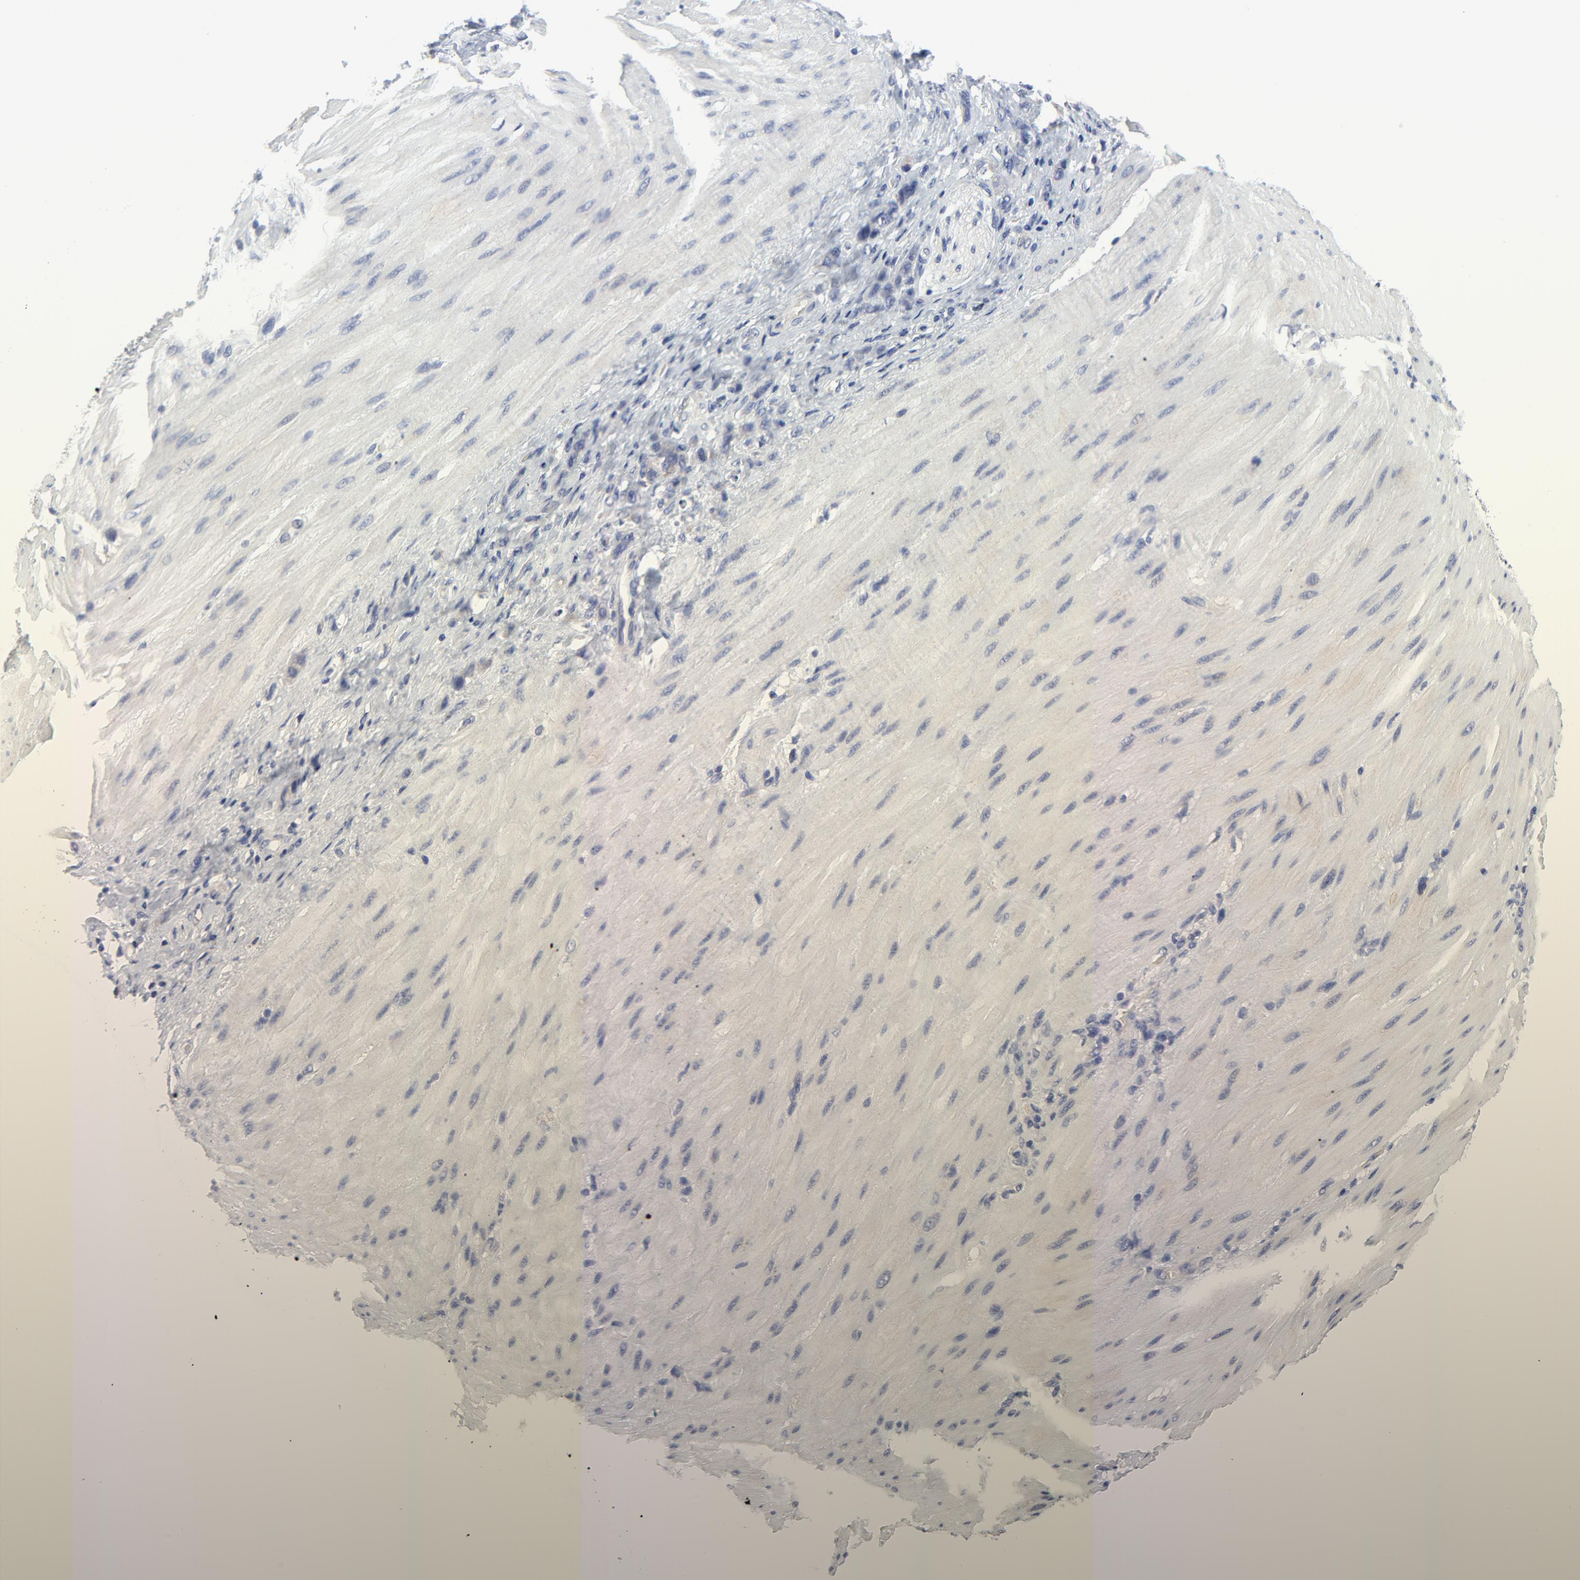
{"staining": {"intensity": "weak", "quantity": ">75%", "location": "cytoplasmic/membranous"}, "tissue": "stomach cancer", "cell_type": "Tumor cells", "image_type": "cancer", "snomed": [{"axis": "morphology", "description": "Normal tissue, NOS"}, {"axis": "morphology", "description": "Adenocarcinoma, NOS"}, {"axis": "topography", "description": "Stomach"}], "caption": "Immunohistochemistry micrograph of neoplastic tissue: stomach cancer (adenocarcinoma) stained using IHC shows low levels of weak protein expression localized specifically in the cytoplasmic/membranous of tumor cells, appearing as a cytoplasmic/membranous brown color.", "gene": "DHRSX", "patient": {"sex": "male", "age": 82}}